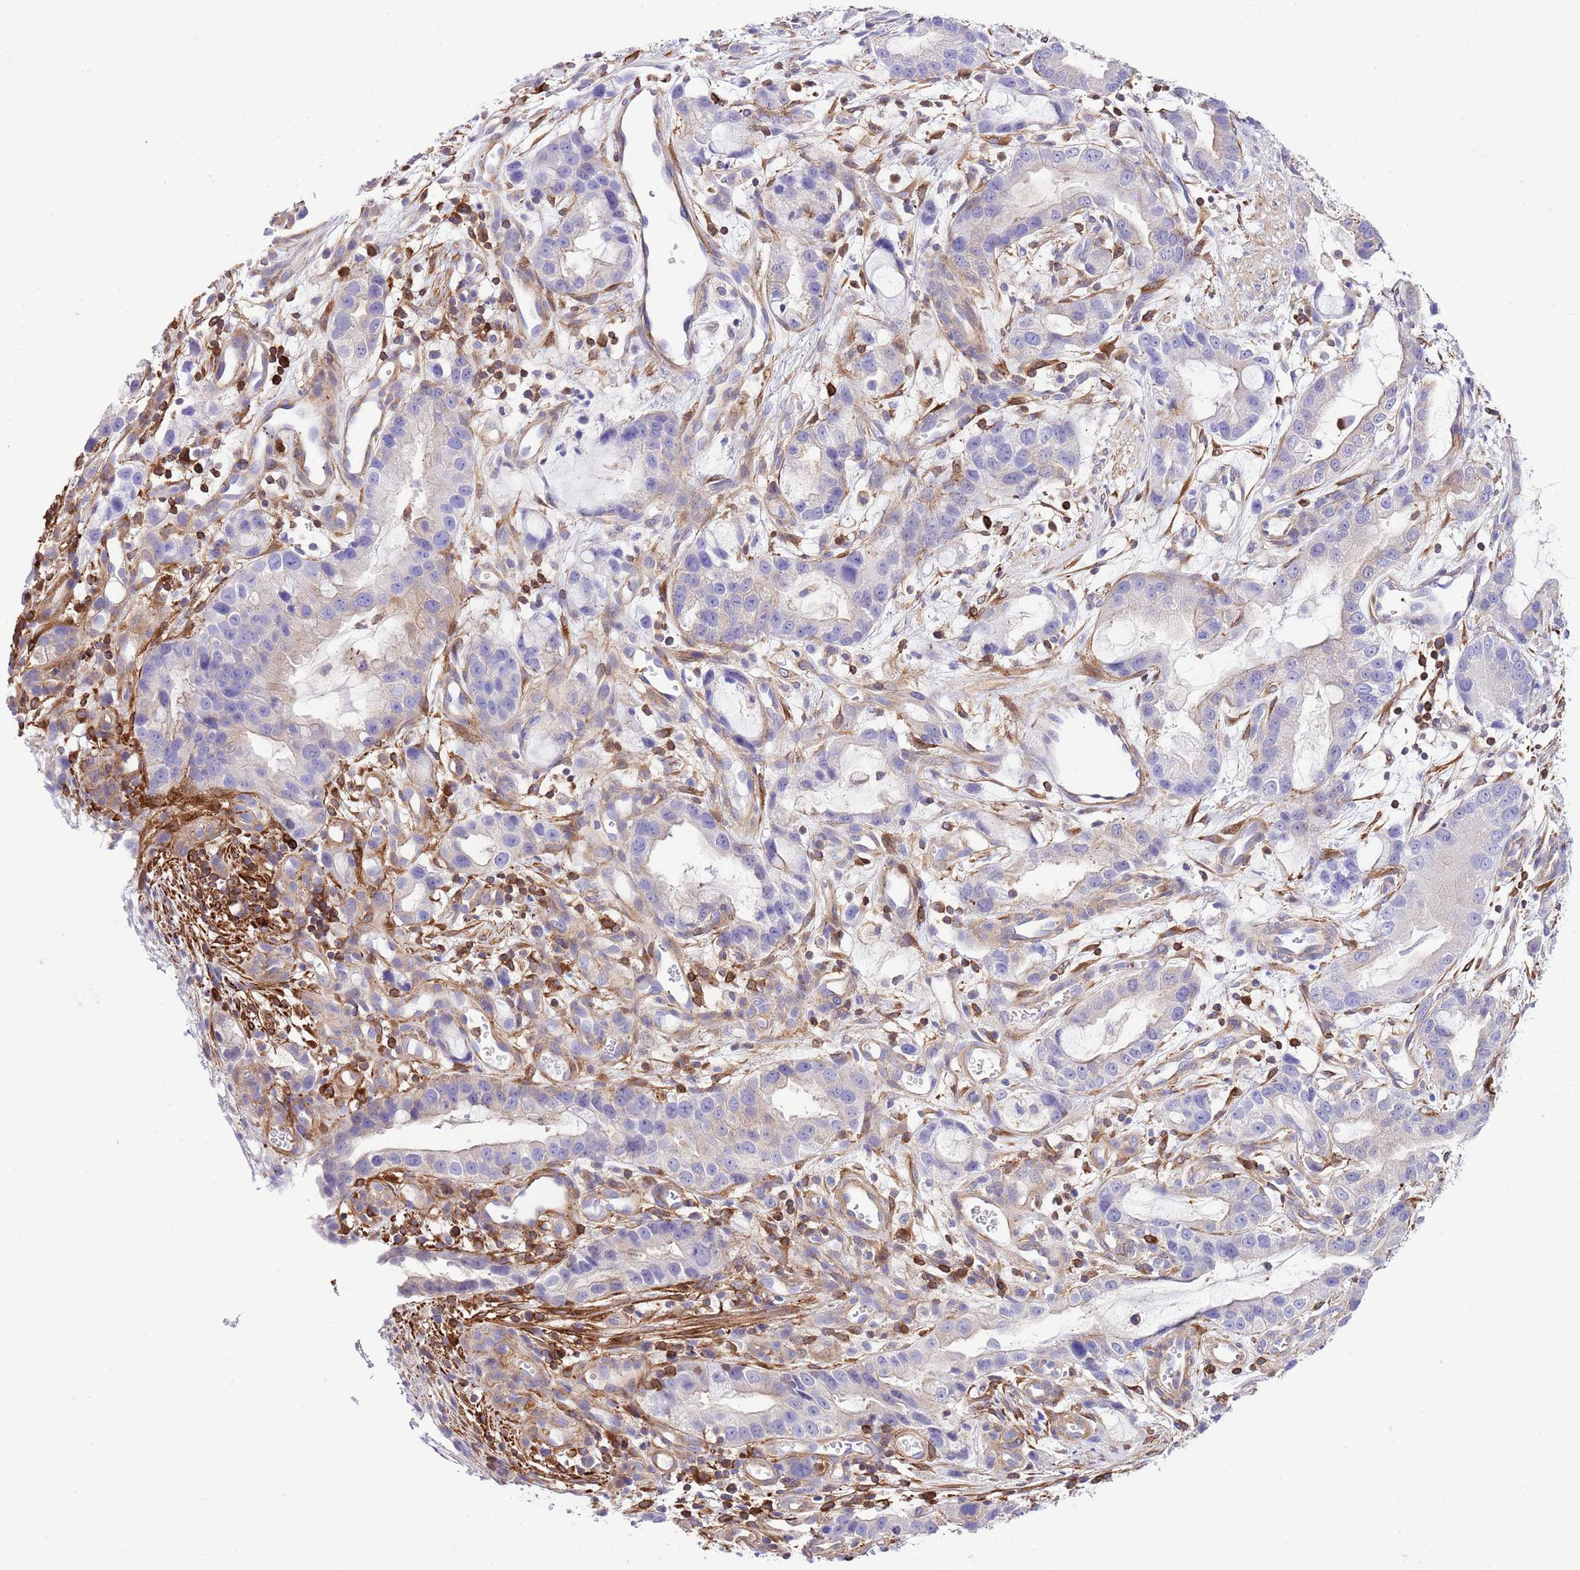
{"staining": {"intensity": "negative", "quantity": "none", "location": "none"}, "tissue": "stomach cancer", "cell_type": "Tumor cells", "image_type": "cancer", "snomed": [{"axis": "morphology", "description": "Adenocarcinoma, NOS"}, {"axis": "topography", "description": "Stomach"}], "caption": "The immunohistochemistry (IHC) micrograph has no significant expression in tumor cells of adenocarcinoma (stomach) tissue. Brightfield microscopy of IHC stained with DAB (3,3'-diaminobenzidine) (brown) and hematoxylin (blue), captured at high magnification.", "gene": "CNN2", "patient": {"sex": "male", "age": 55}}